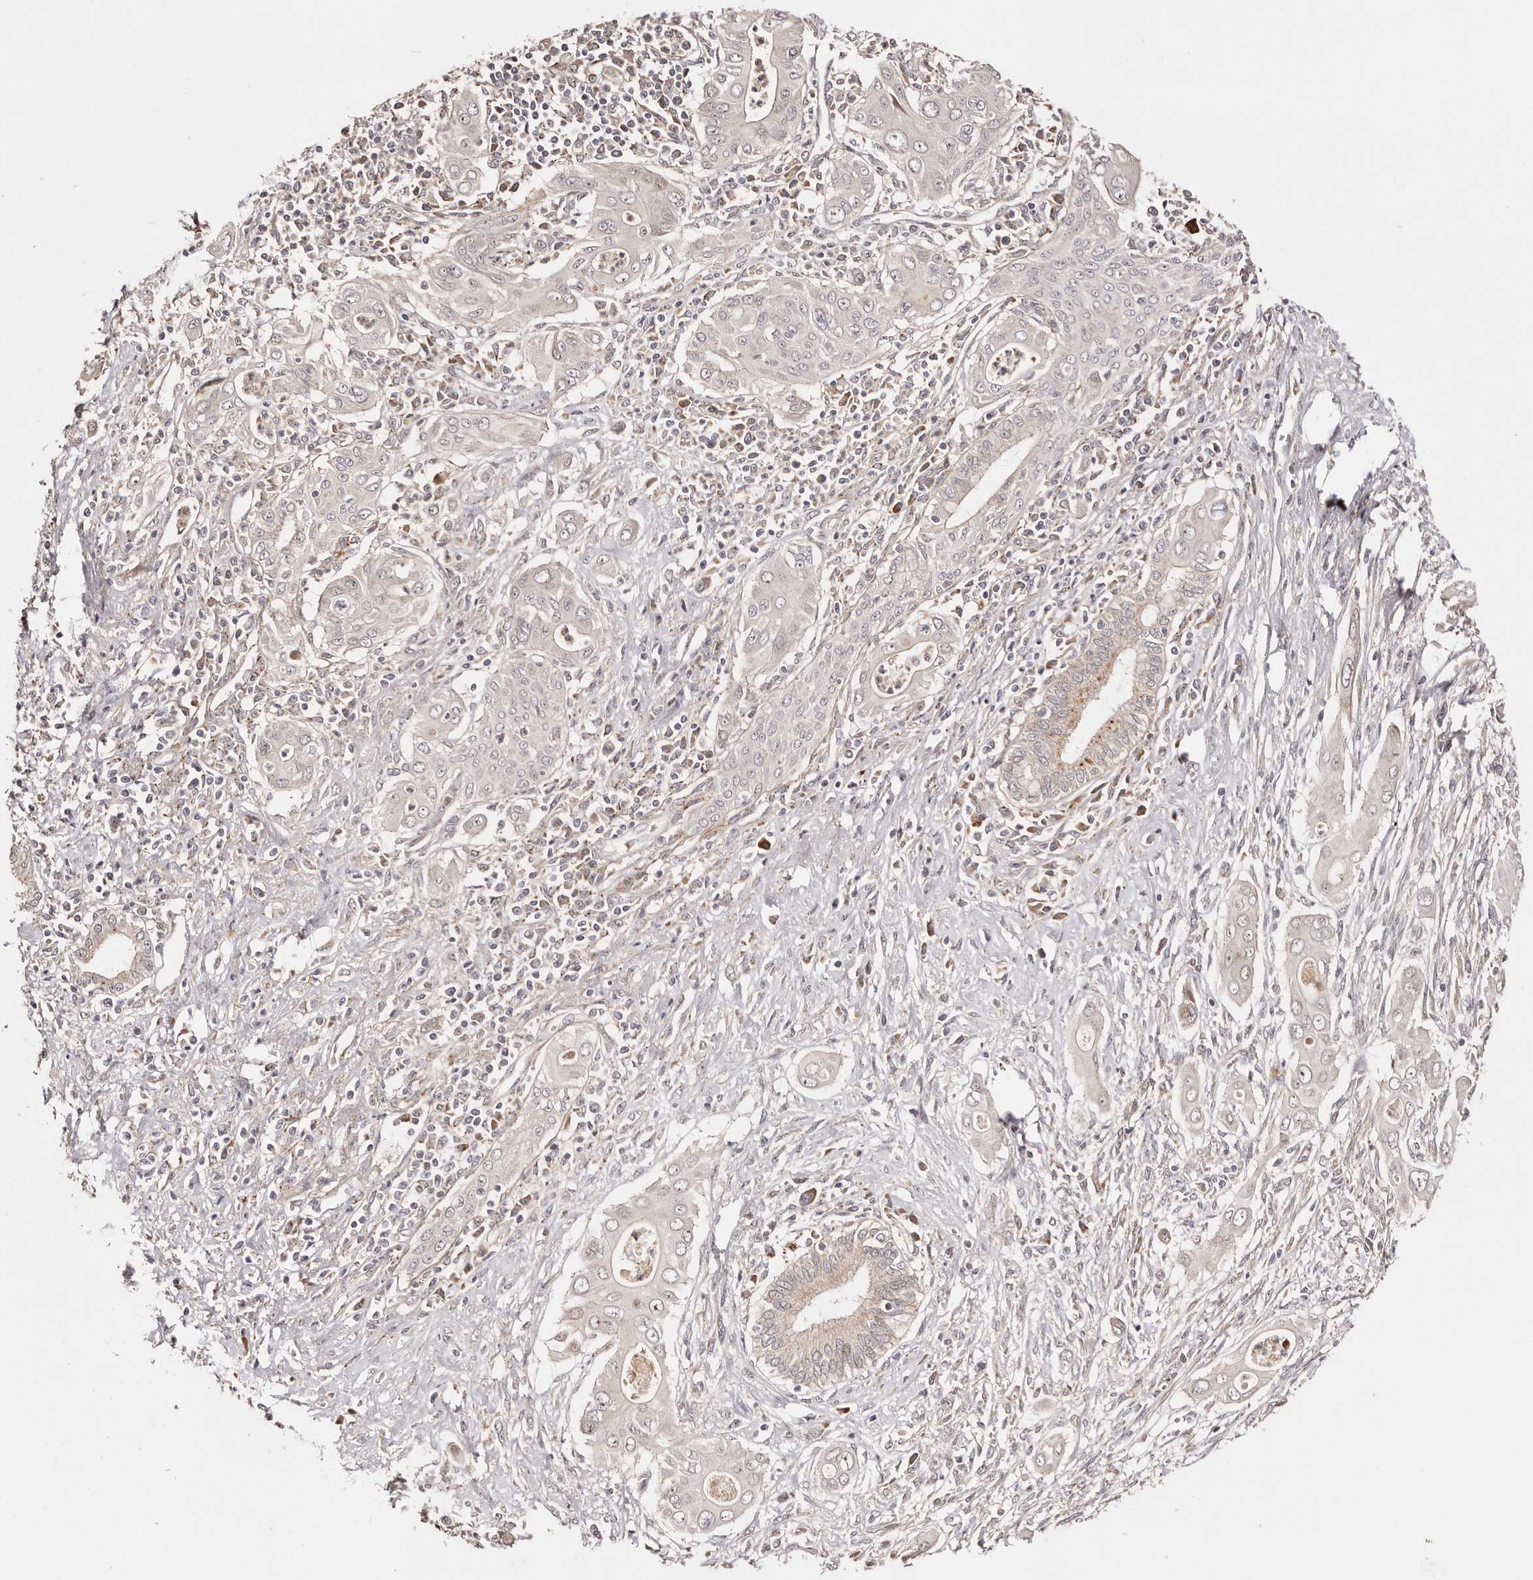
{"staining": {"intensity": "weak", "quantity": "<25%", "location": "cytoplasmic/membranous"}, "tissue": "pancreatic cancer", "cell_type": "Tumor cells", "image_type": "cancer", "snomed": [{"axis": "morphology", "description": "Adenocarcinoma, NOS"}, {"axis": "topography", "description": "Pancreas"}], "caption": "The photomicrograph exhibits no staining of tumor cells in pancreatic adenocarcinoma.", "gene": "PTPN22", "patient": {"sex": "male", "age": 58}}